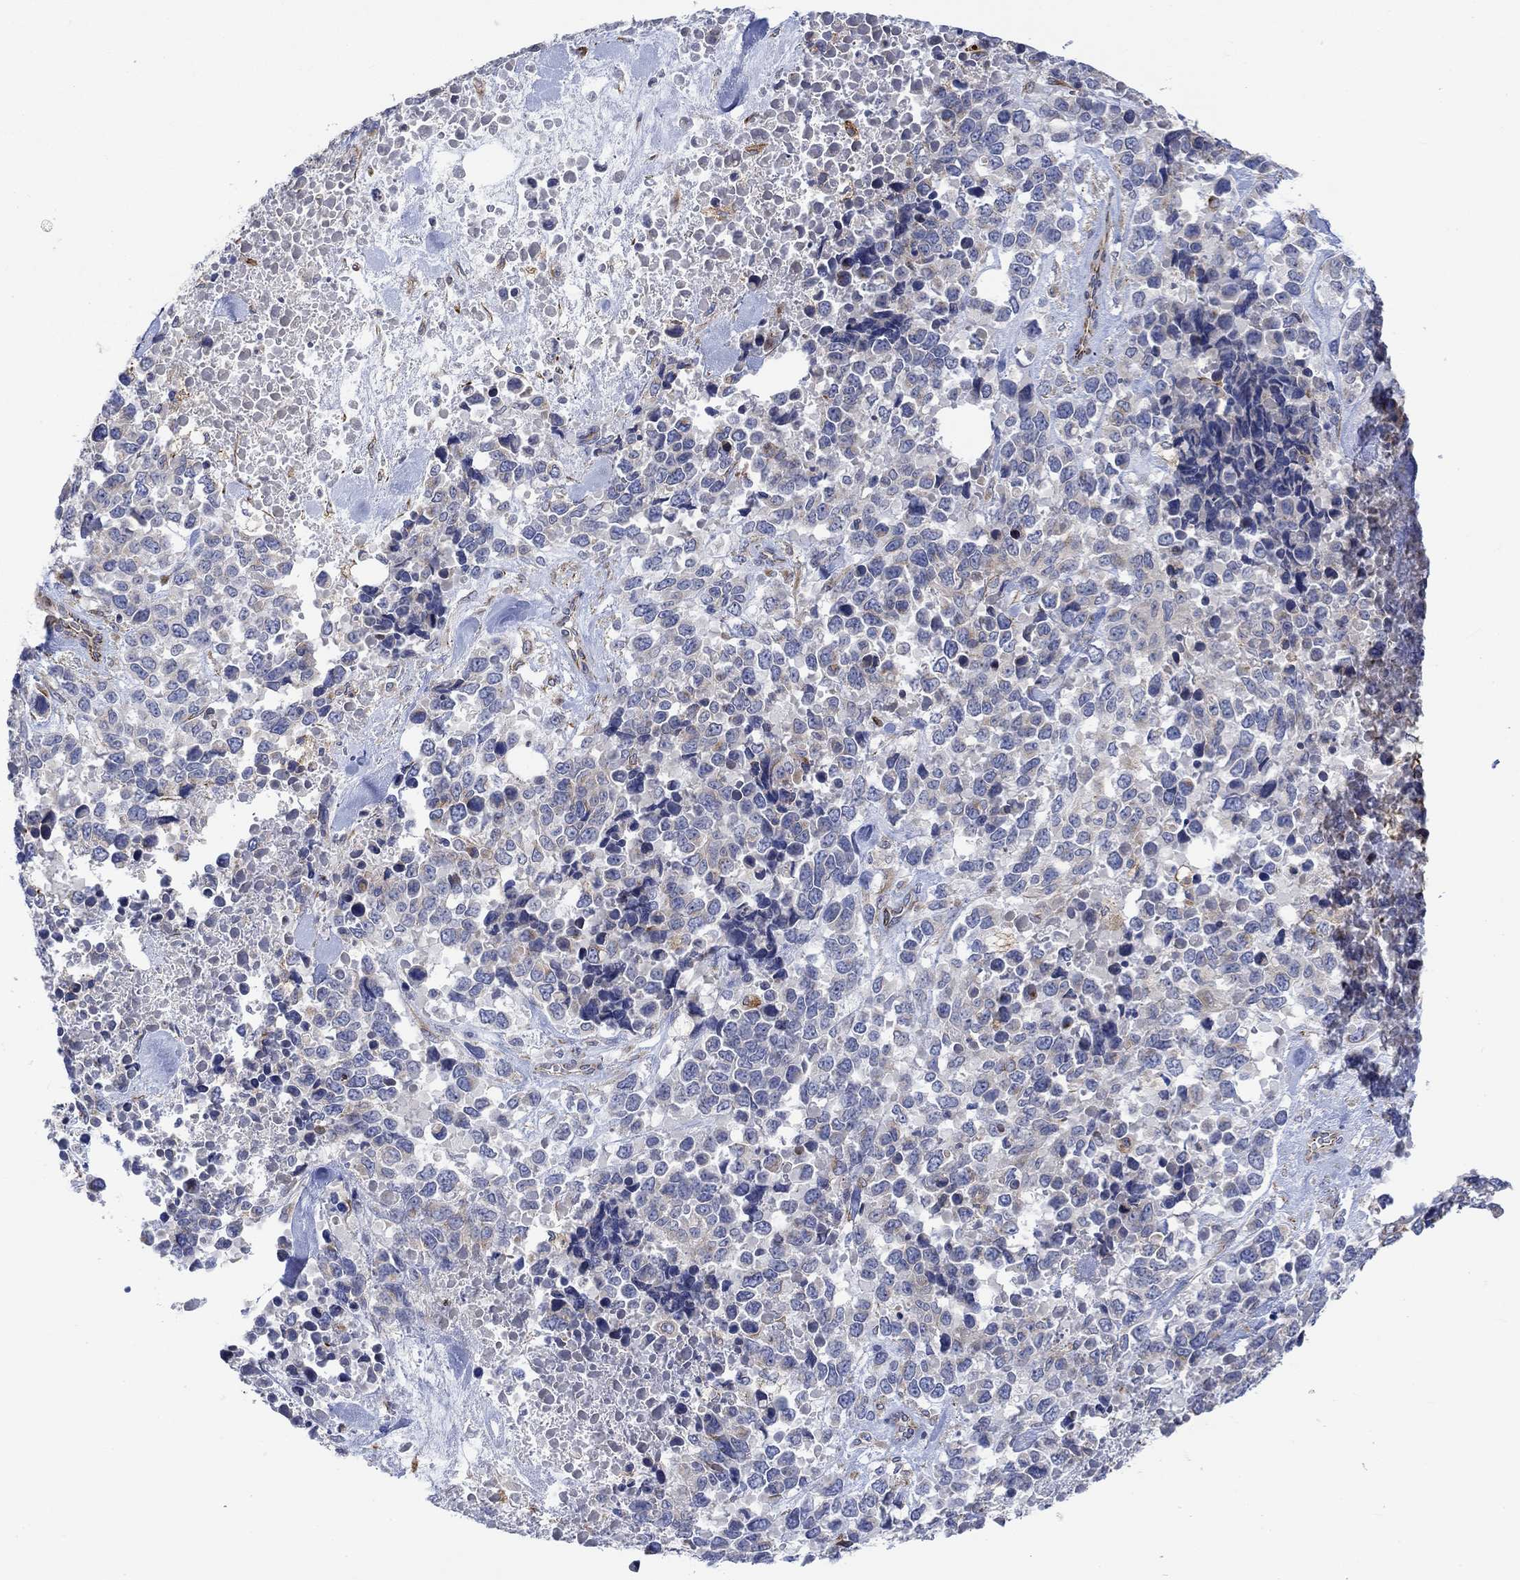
{"staining": {"intensity": "weak", "quantity": "<25%", "location": "cytoplasmic/membranous"}, "tissue": "melanoma", "cell_type": "Tumor cells", "image_type": "cancer", "snomed": [{"axis": "morphology", "description": "Malignant melanoma, Metastatic site"}, {"axis": "topography", "description": "Skin"}], "caption": "There is no significant positivity in tumor cells of malignant melanoma (metastatic site).", "gene": "CAMK1D", "patient": {"sex": "male", "age": 84}}